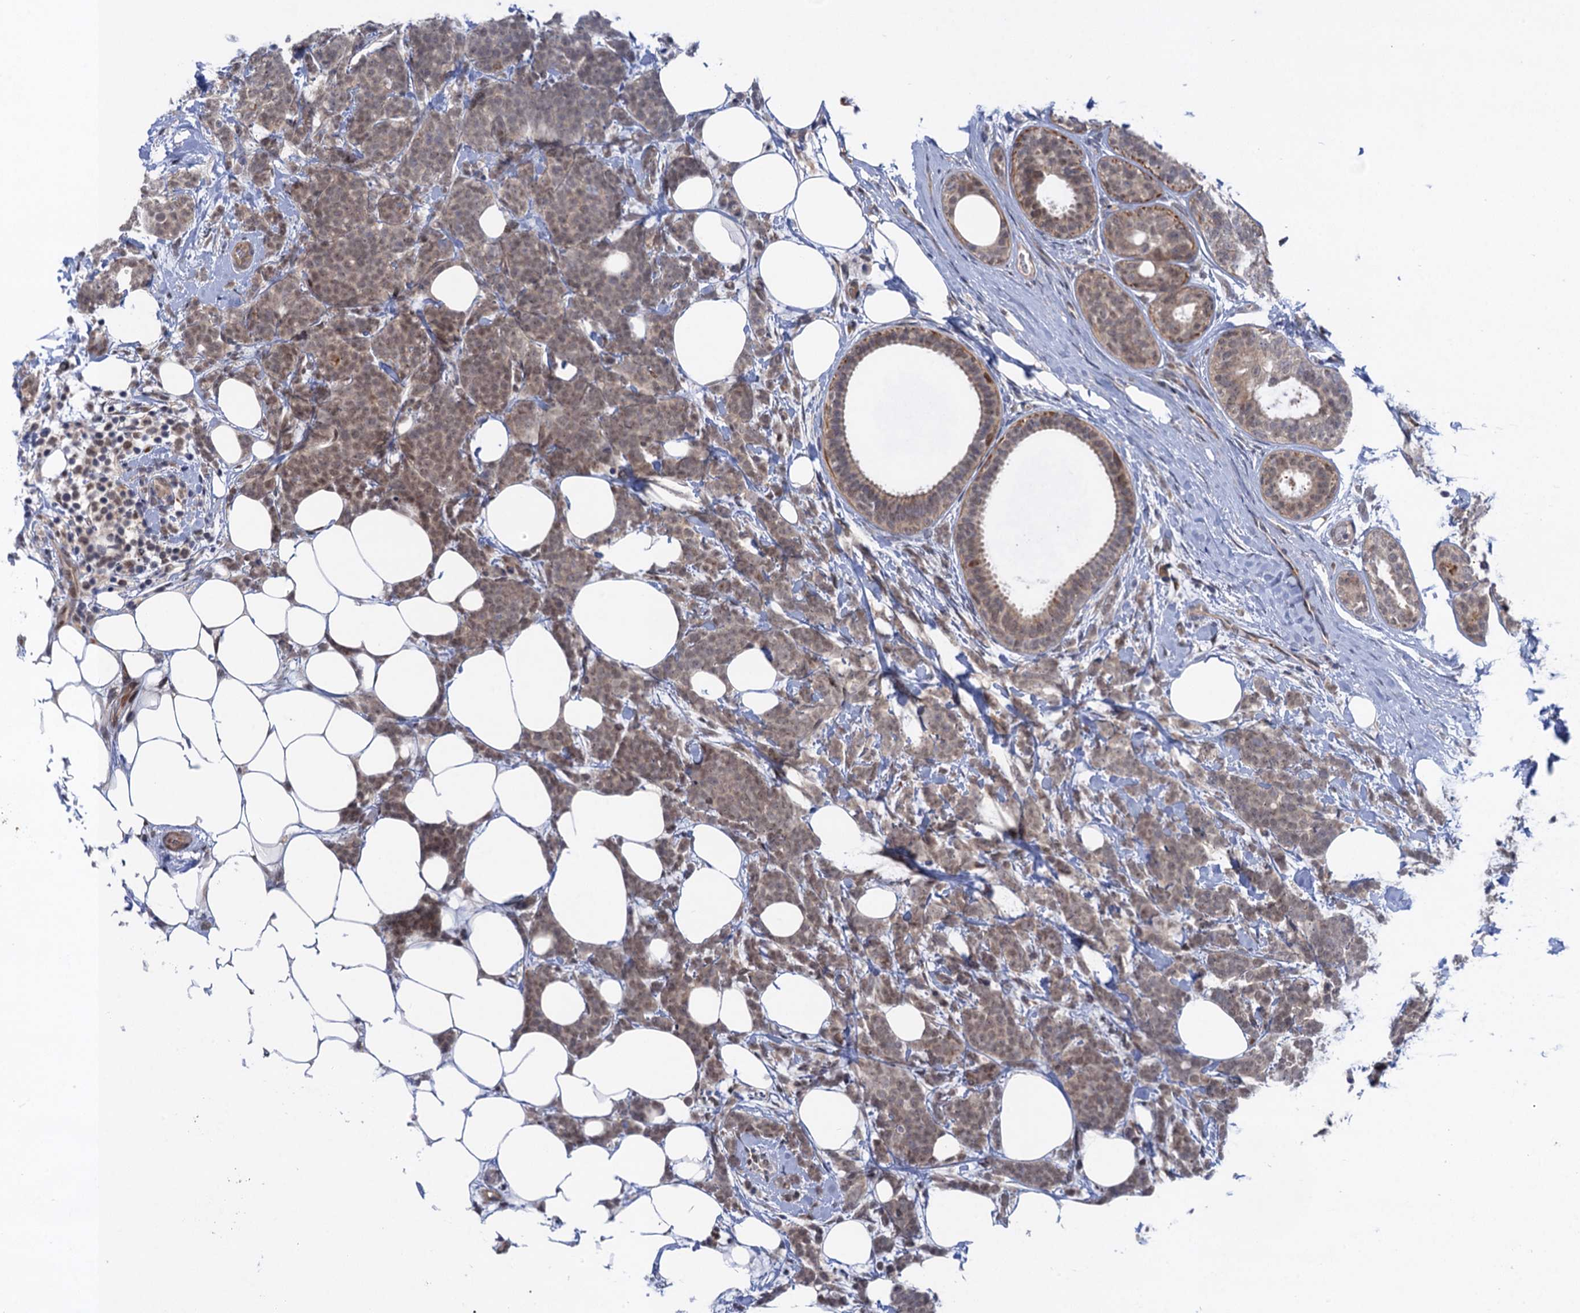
{"staining": {"intensity": "weak", "quantity": ">75%", "location": "cytoplasmic/membranous,nuclear"}, "tissue": "breast cancer", "cell_type": "Tumor cells", "image_type": "cancer", "snomed": [{"axis": "morphology", "description": "Lobular carcinoma"}, {"axis": "topography", "description": "Breast"}], "caption": "Immunohistochemistry micrograph of breast cancer stained for a protein (brown), which reveals low levels of weak cytoplasmic/membranous and nuclear positivity in approximately >75% of tumor cells.", "gene": "NEK8", "patient": {"sex": "female", "age": 58}}